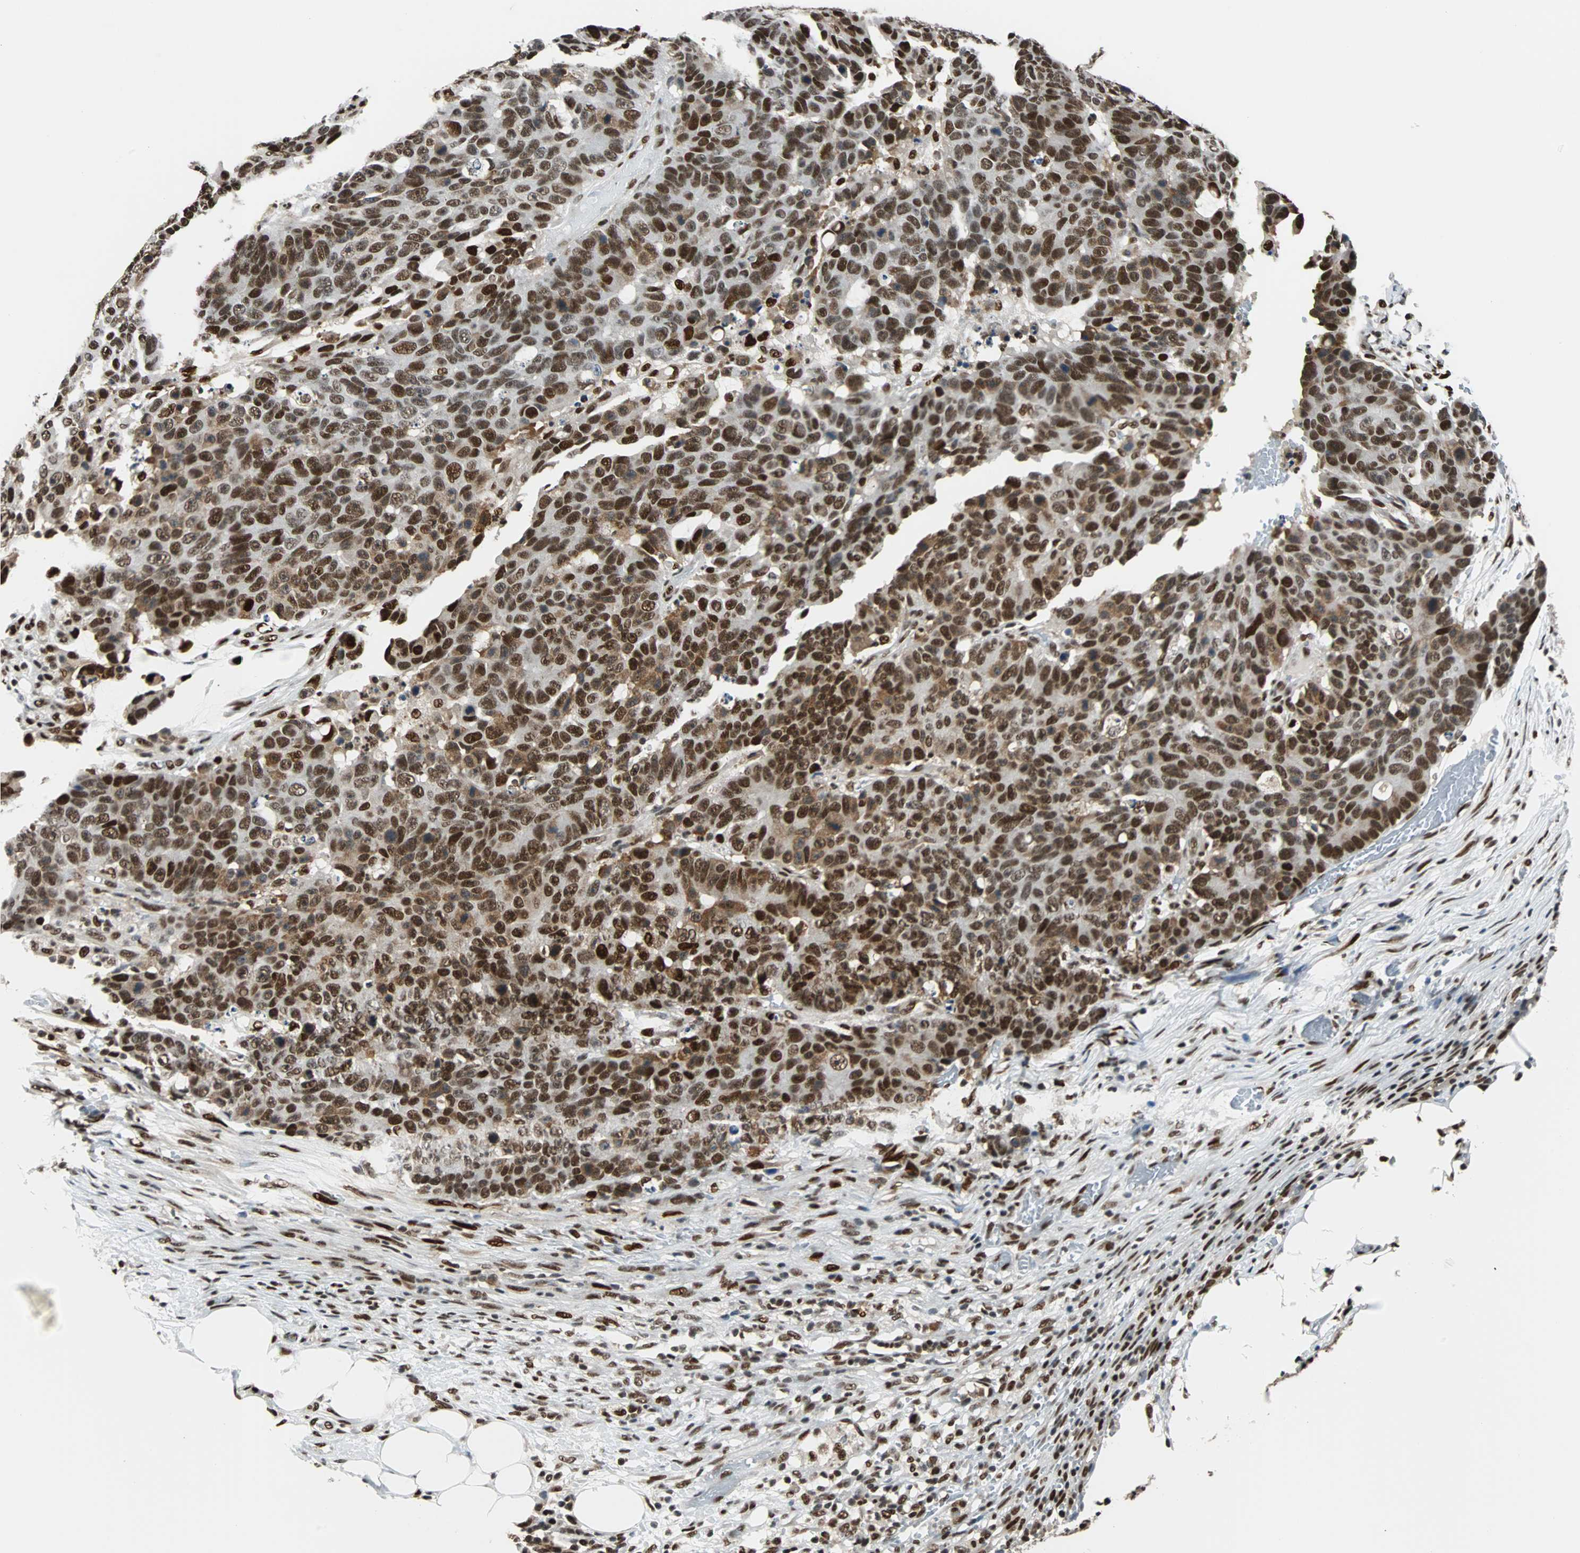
{"staining": {"intensity": "strong", "quantity": ">75%", "location": "nuclear"}, "tissue": "colorectal cancer", "cell_type": "Tumor cells", "image_type": "cancer", "snomed": [{"axis": "morphology", "description": "Adenocarcinoma, NOS"}, {"axis": "topography", "description": "Colon"}], "caption": "Colorectal cancer stained with a protein marker shows strong staining in tumor cells.", "gene": "XRCC4", "patient": {"sex": "female", "age": 86}}